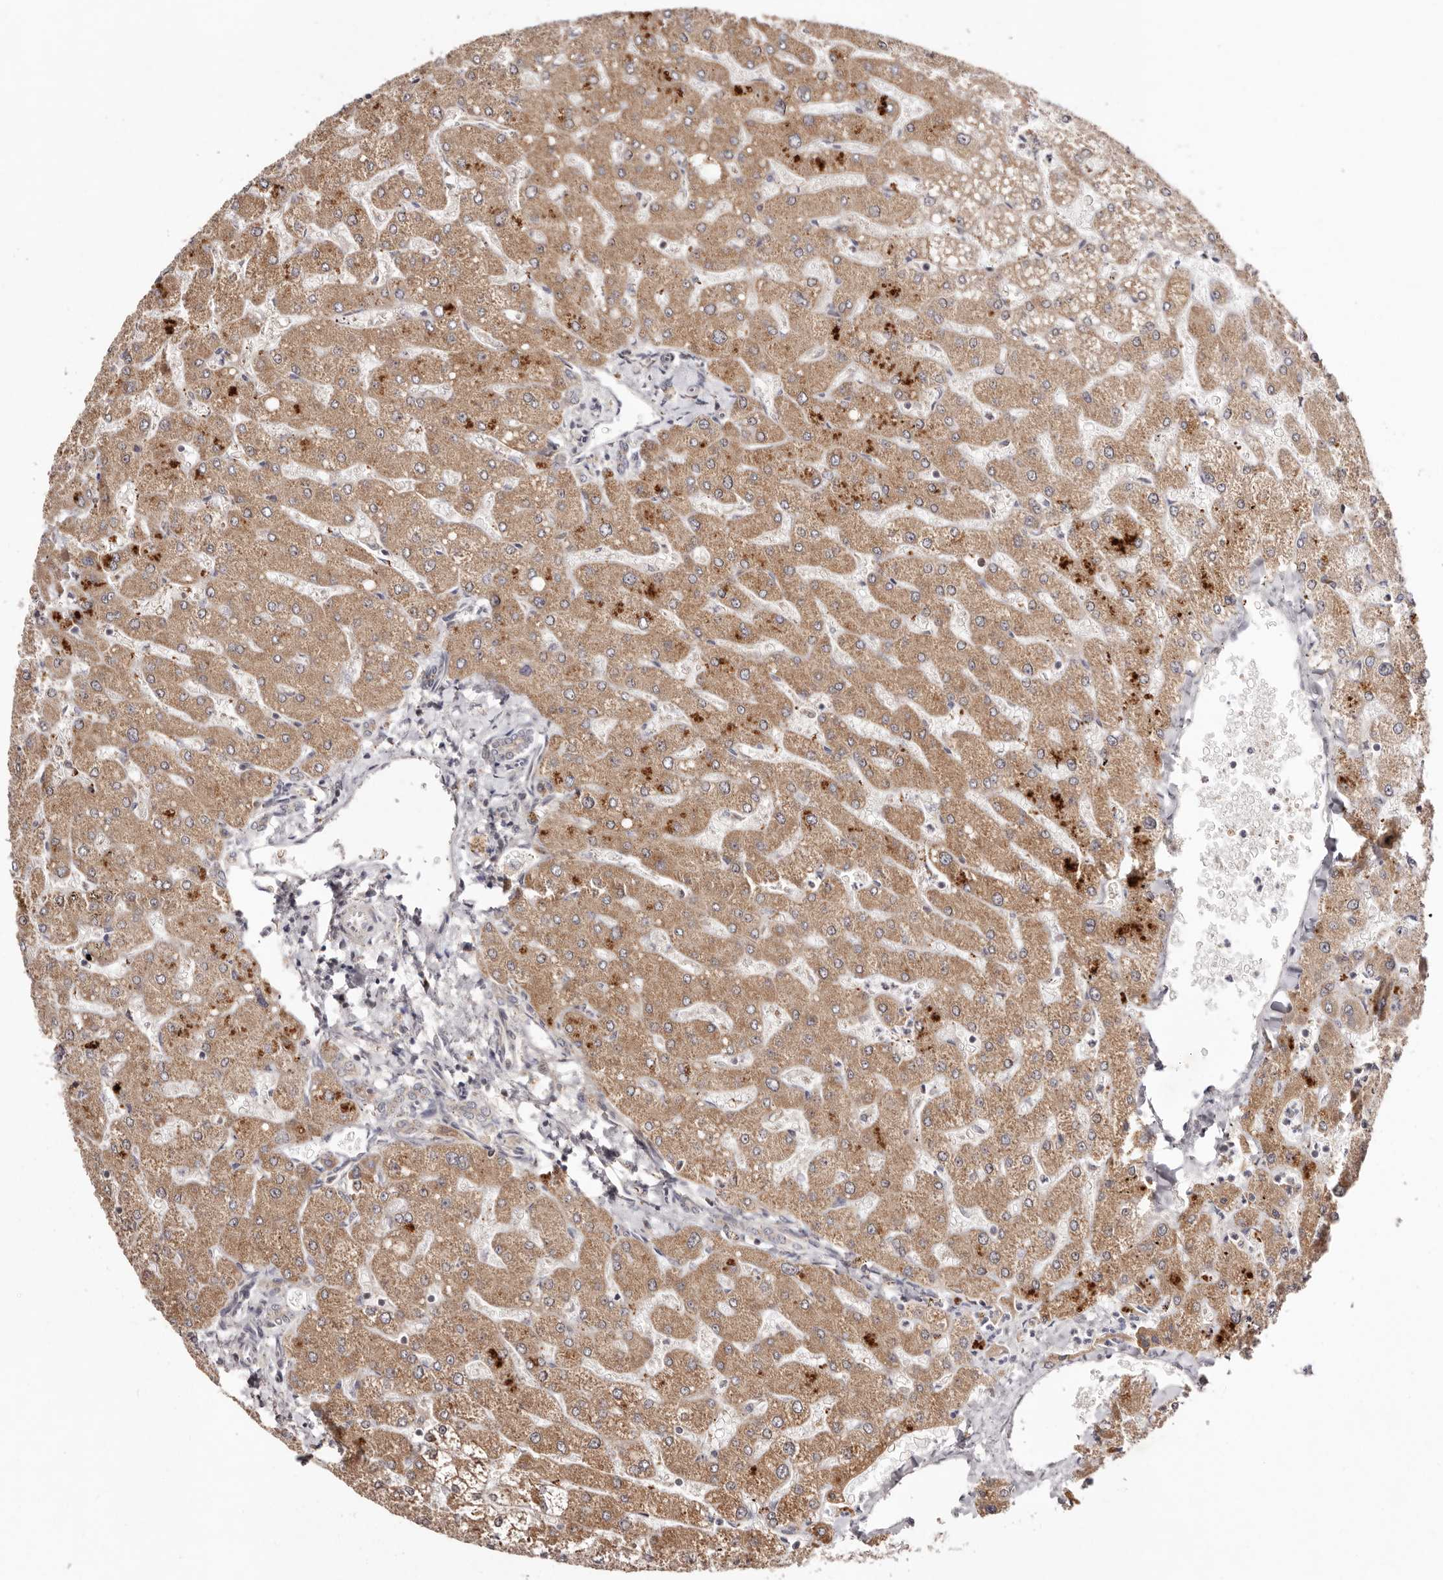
{"staining": {"intensity": "moderate", "quantity": "25%-75%", "location": "cytoplasmic/membranous"}, "tissue": "liver", "cell_type": "Cholangiocytes", "image_type": "normal", "snomed": [{"axis": "morphology", "description": "Normal tissue, NOS"}, {"axis": "topography", "description": "Liver"}], "caption": "Liver stained with IHC reveals moderate cytoplasmic/membranous positivity in approximately 25%-75% of cholangiocytes. The staining was performed using DAB (3,3'-diaminobenzidine), with brown indicating positive protein expression. Nuclei are stained blue with hematoxylin.", "gene": "EGR3", "patient": {"sex": "male", "age": 55}}